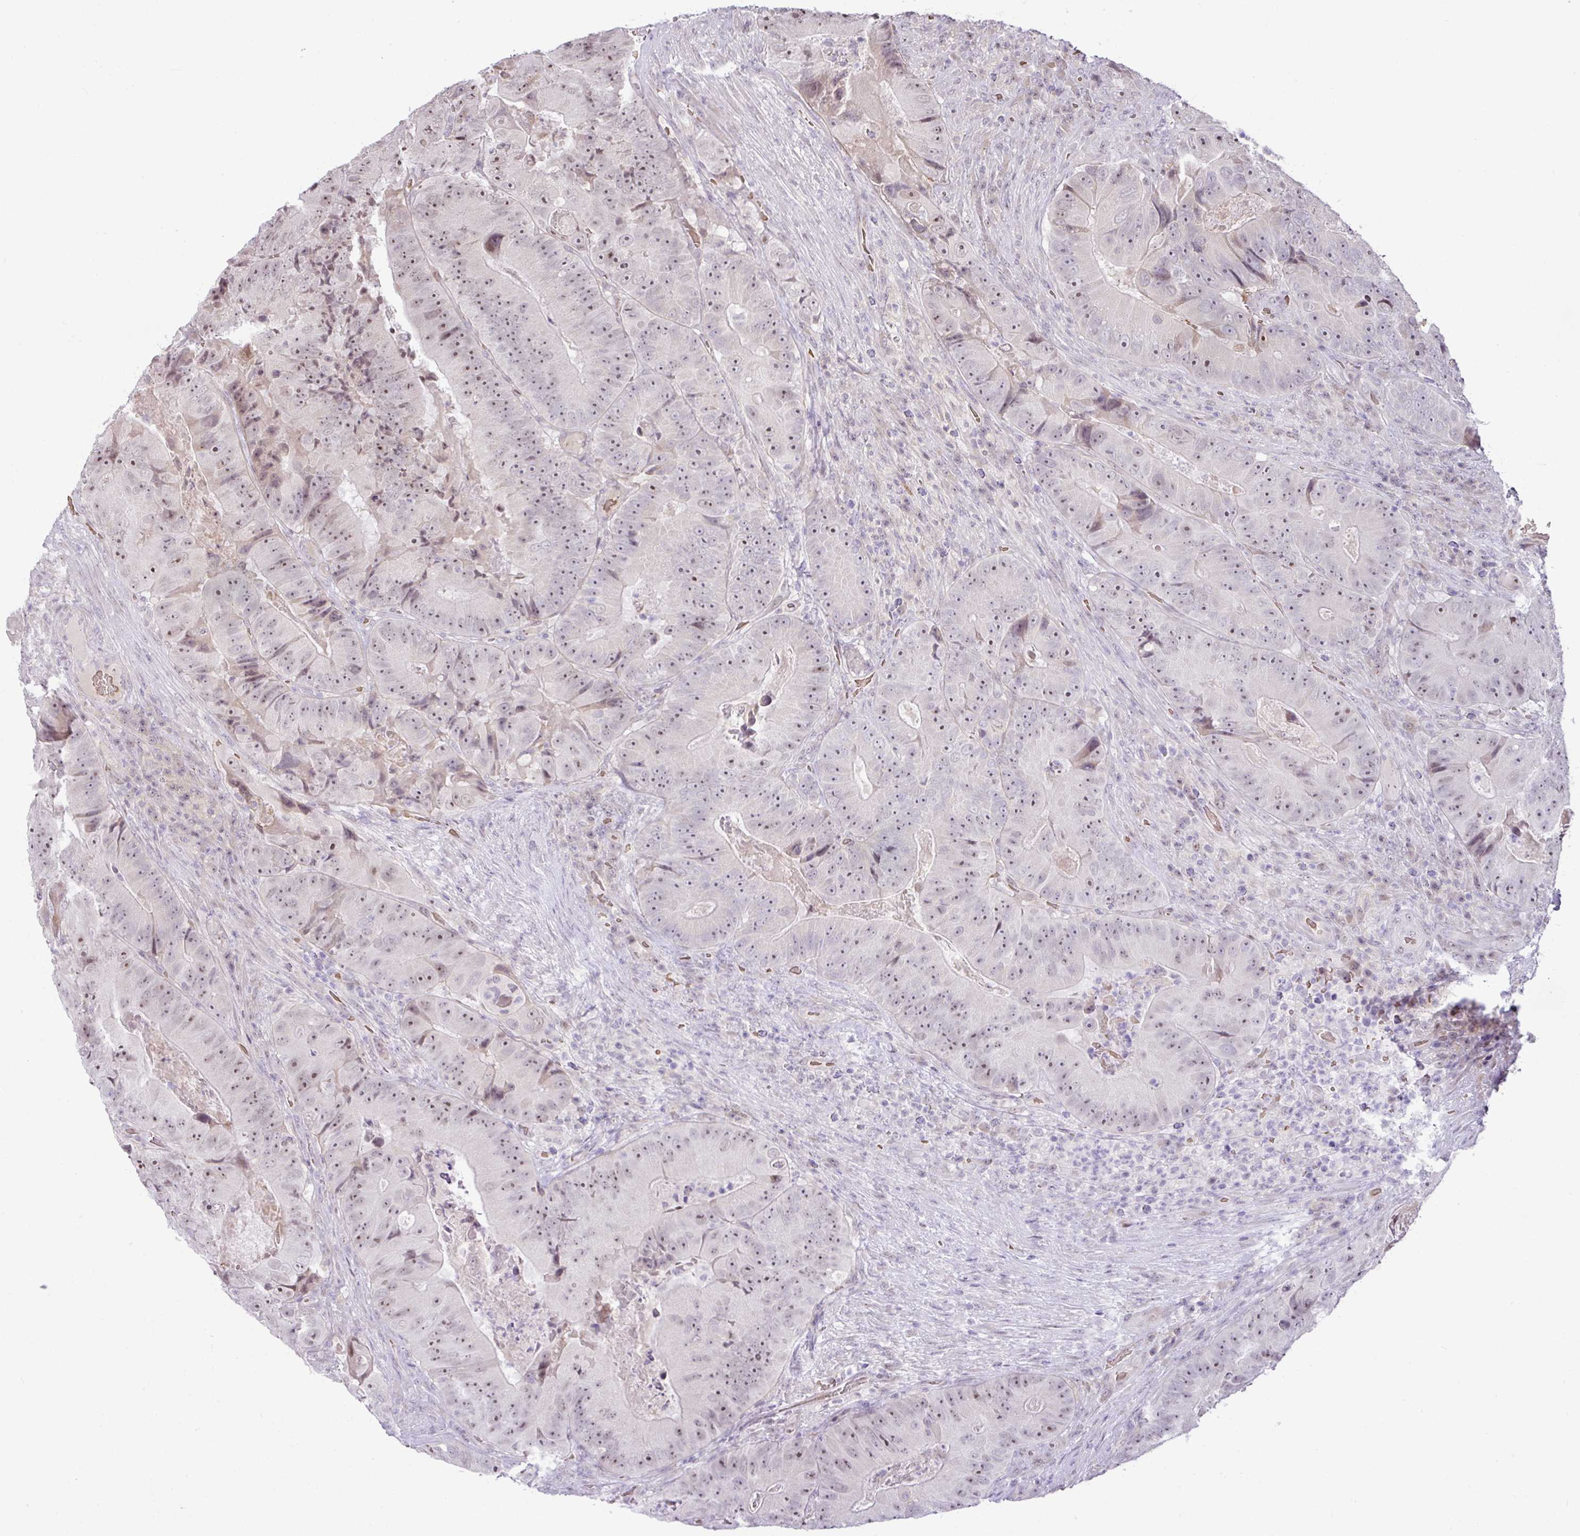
{"staining": {"intensity": "moderate", "quantity": ">75%", "location": "nuclear"}, "tissue": "colorectal cancer", "cell_type": "Tumor cells", "image_type": "cancer", "snomed": [{"axis": "morphology", "description": "Adenocarcinoma, NOS"}, {"axis": "topography", "description": "Colon"}], "caption": "Moderate nuclear protein positivity is appreciated in approximately >75% of tumor cells in colorectal cancer (adenocarcinoma).", "gene": "PARP2", "patient": {"sex": "female", "age": 86}}